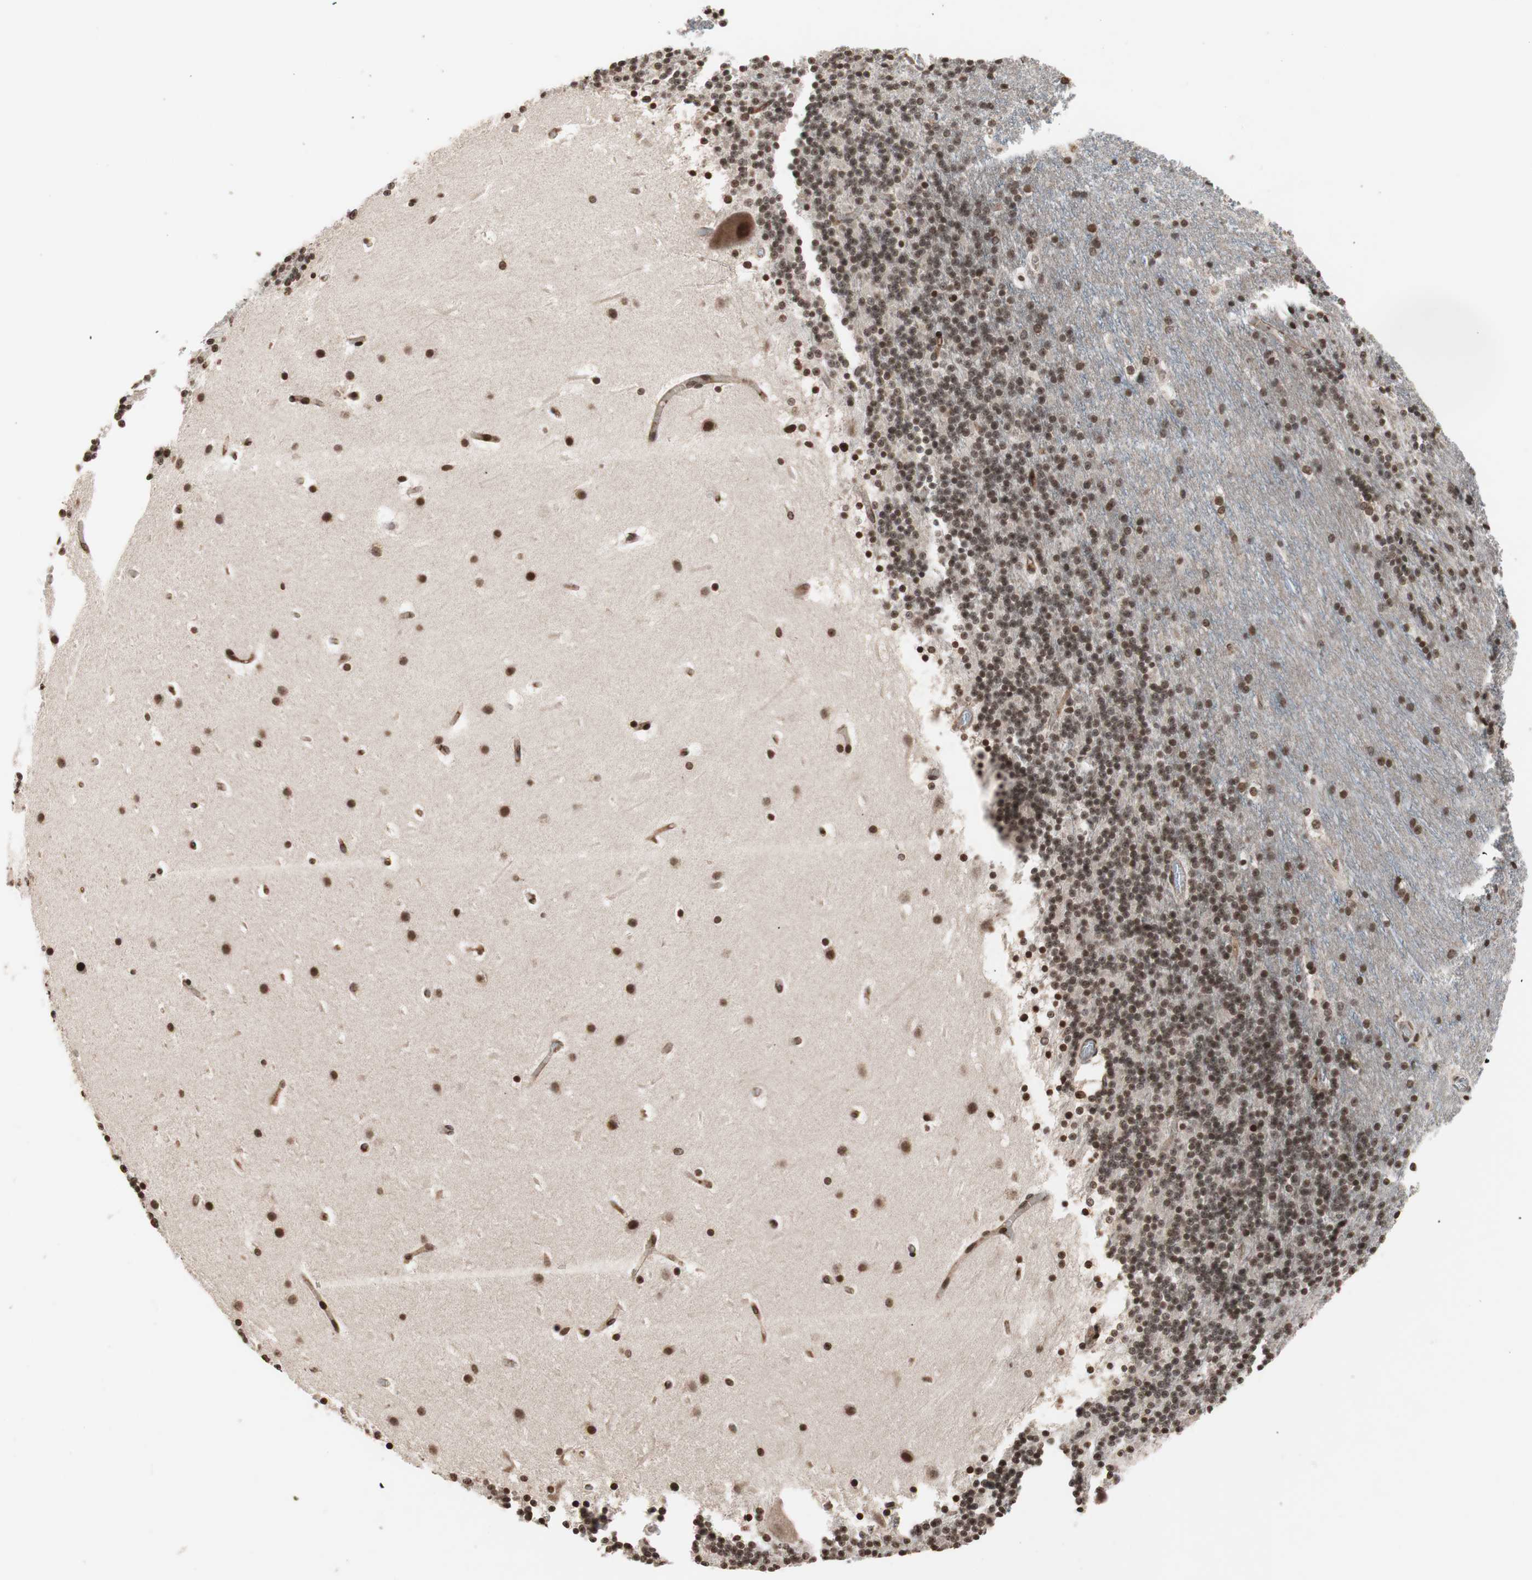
{"staining": {"intensity": "moderate", "quantity": ">75%", "location": "nuclear"}, "tissue": "cerebellum", "cell_type": "Cells in granular layer", "image_type": "normal", "snomed": [{"axis": "morphology", "description": "Normal tissue, NOS"}, {"axis": "topography", "description": "Cerebellum"}], "caption": "Cerebellum stained with DAB IHC reveals medium levels of moderate nuclear staining in about >75% of cells in granular layer. (DAB IHC with brightfield microscopy, high magnification).", "gene": "ZFC3H1", "patient": {"sex": "male", "age": 45}}